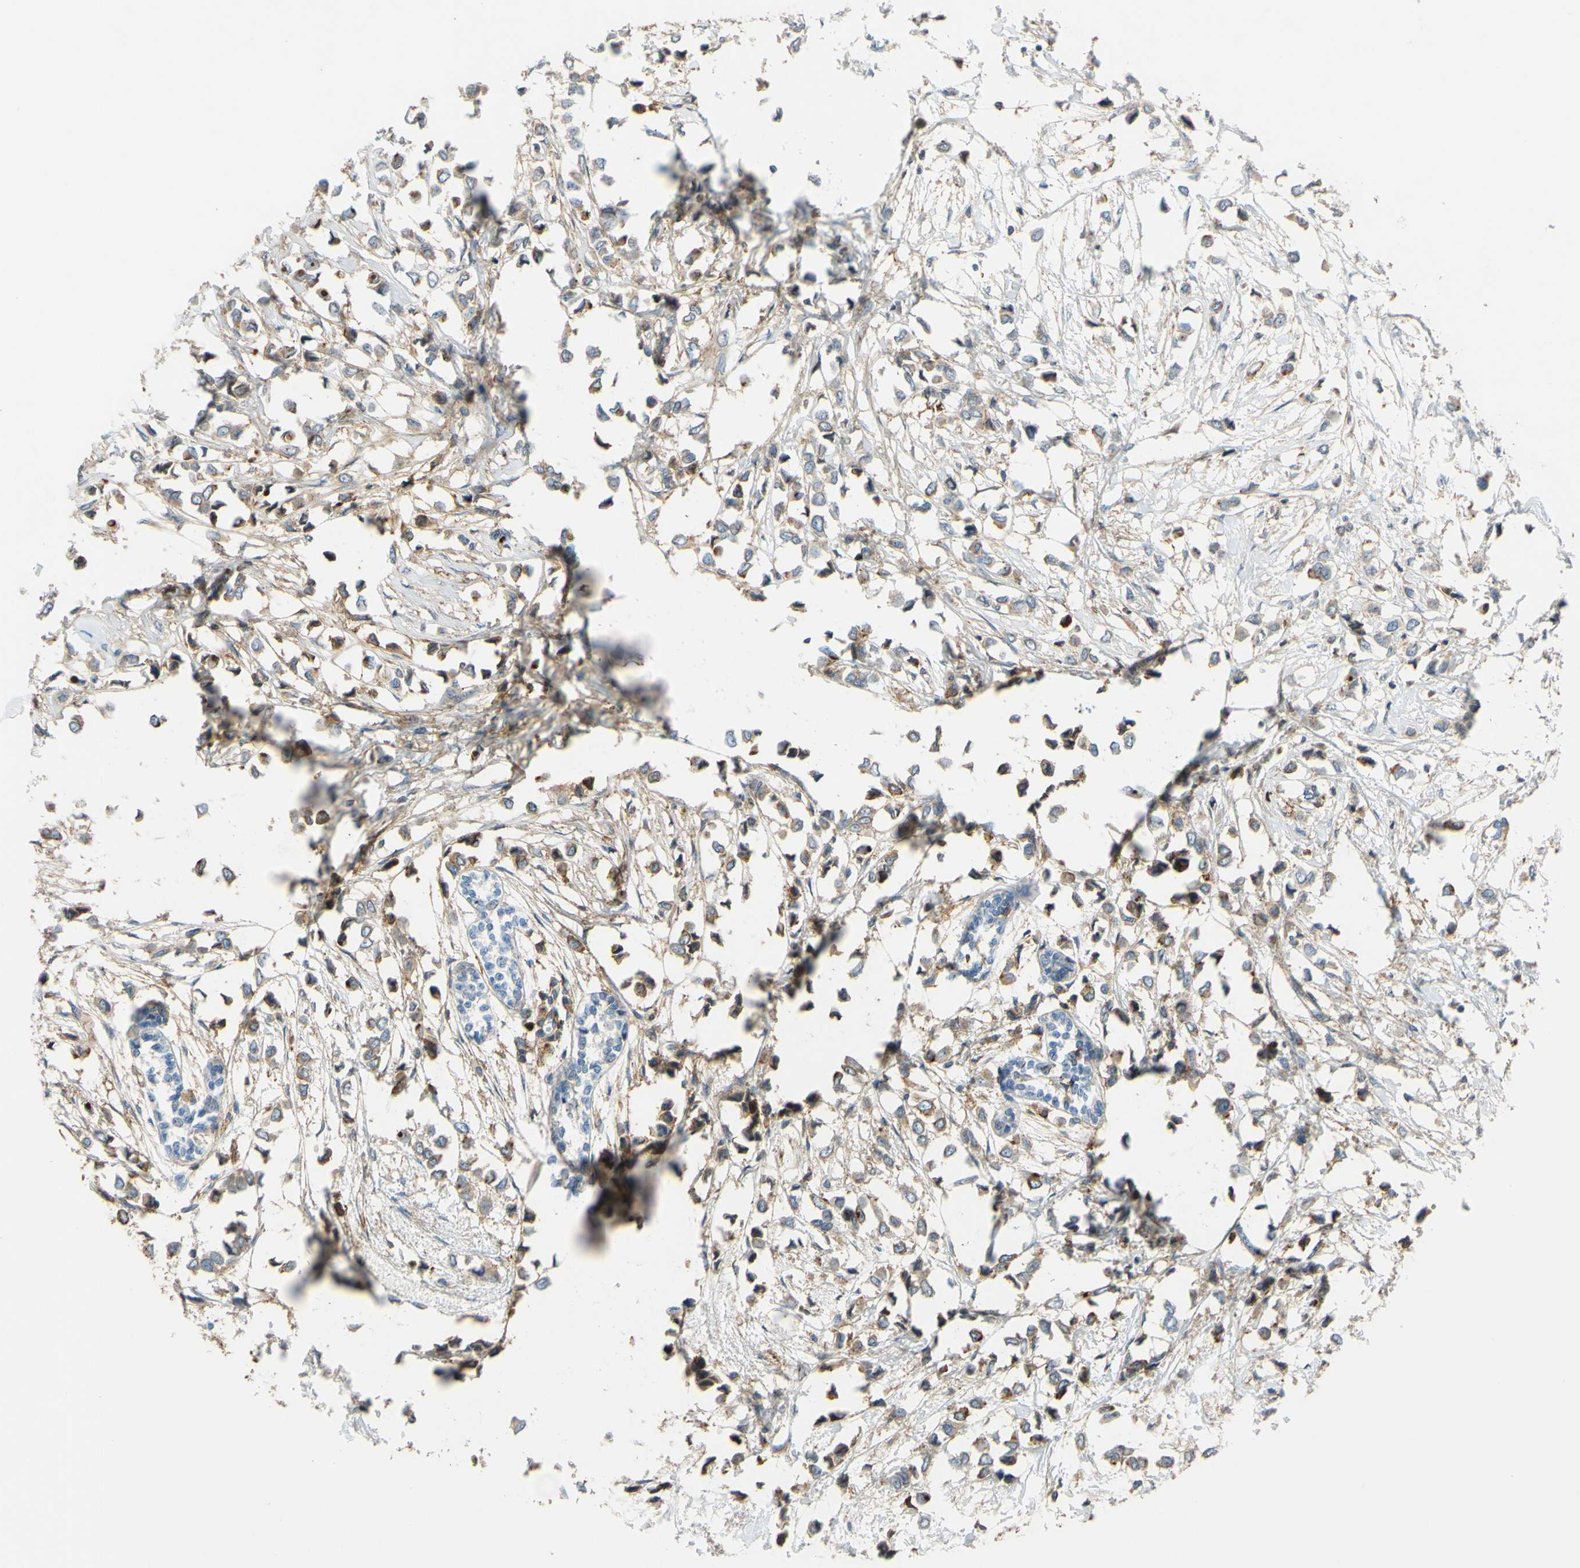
{"staining": {"intensity": "weak", "quantity": "25%-75%", "location": "cytoplasmic/membranous"}, "tissue": "breast cancer", "cell_type": "Tumor cells", "image_type": "cancer", "snomed": [{"axis": "morphology", "description": "Lobular carcinoma"}, {"axis": "topography", "description": "Breast"}], "caption": "A brown stain labels weak cytoplasmic/membranous staining of a protein in human breast cancer (lobular carcinoma) tumor cells.", "gene": "POR", "patient": {"sex": "female", "age": 51}}